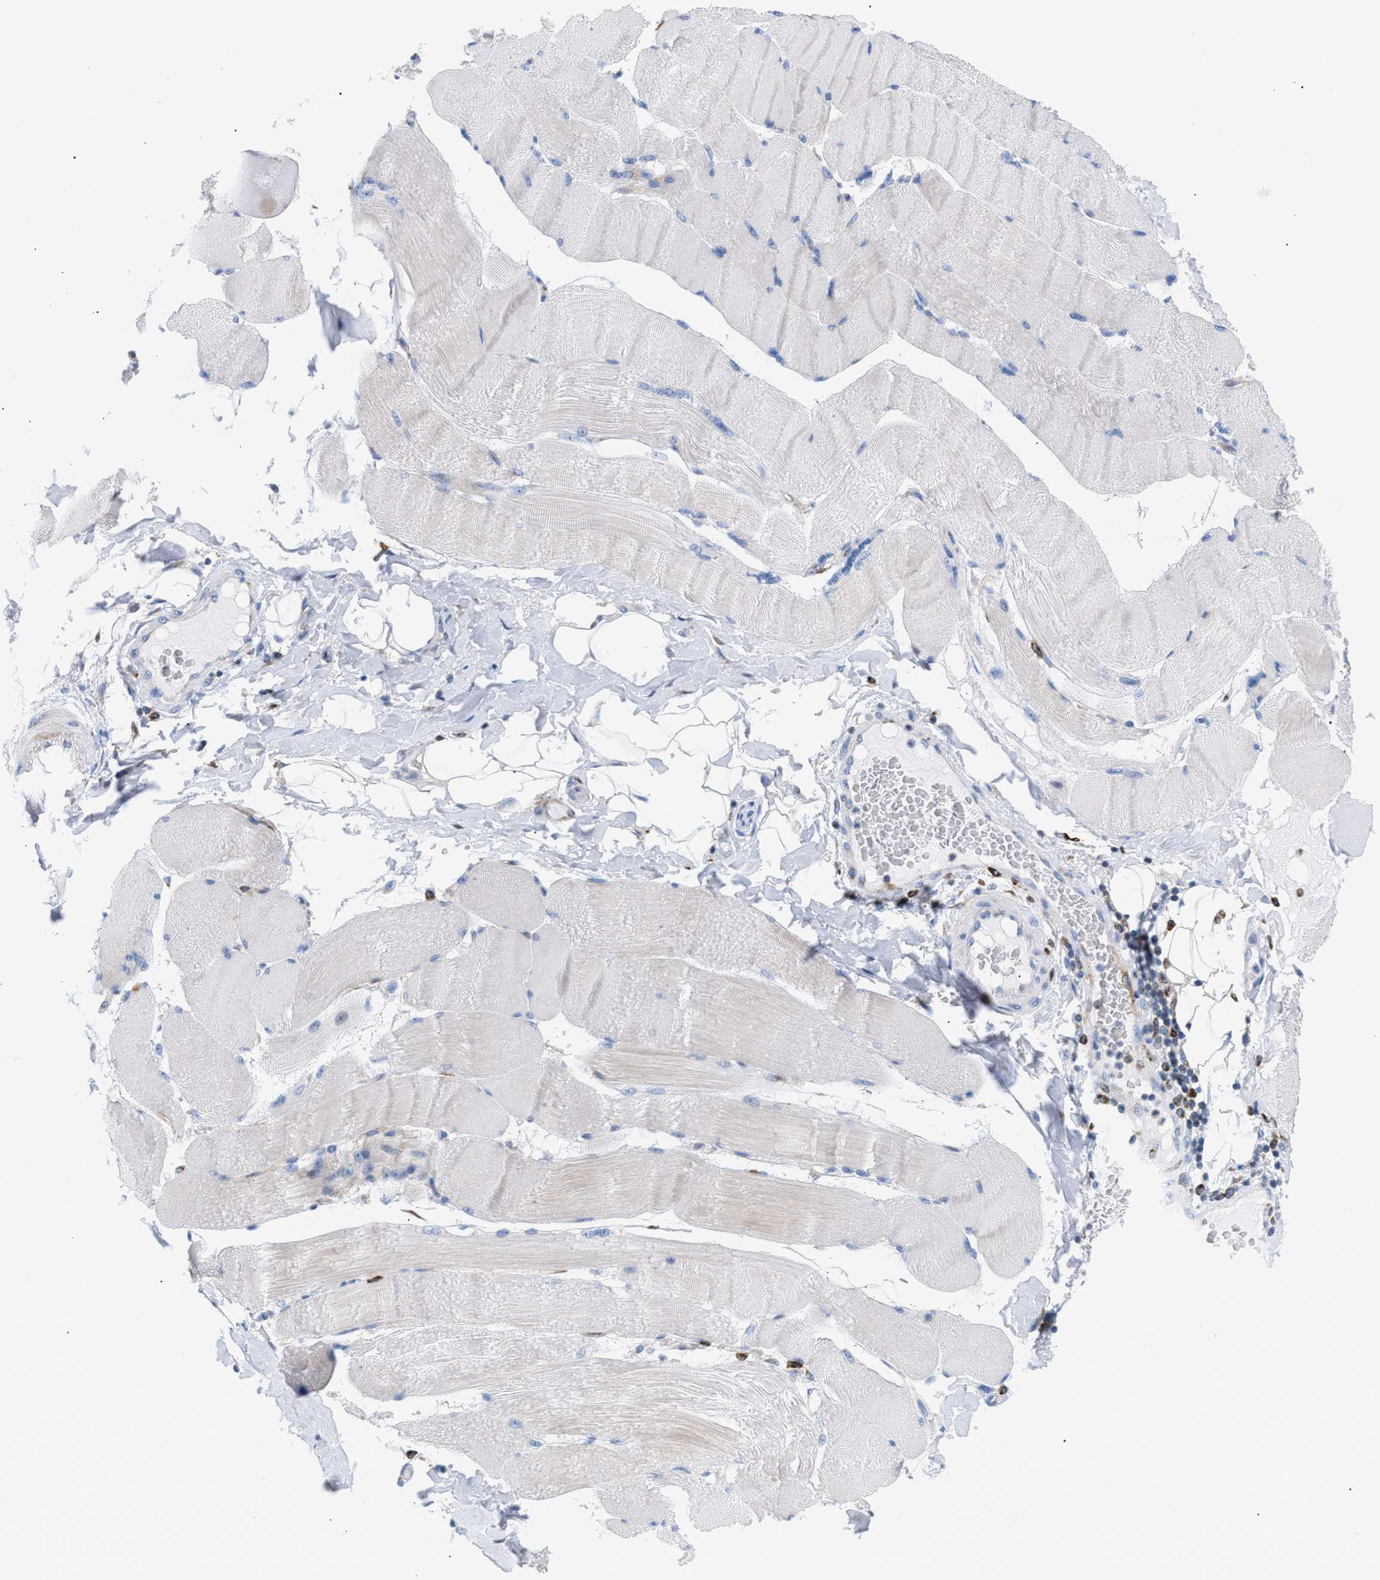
{"staining": {"intensity": "weak", "quantity": "25%-75%", "location": "cytoplasmic/membranous"}, "tissue": "skeletal muscle", "cell_type": "Myocytes", "image_type": "normal", "snomed": [{"axis": "morphology", "description": "Normal tissue, NOS"}, {"axis": "topography", "description": "Skin"}, {"axis": "topography", "description": "Skeletal muscle"}], "caption": "The micrograph displays staining of benign skeletal muscle, revealing weak cytoplasmic/membranous protein expression (brown color) within myocytes.", "gene": "TACC3", "patient": {"sex": "male", "age": 83}}